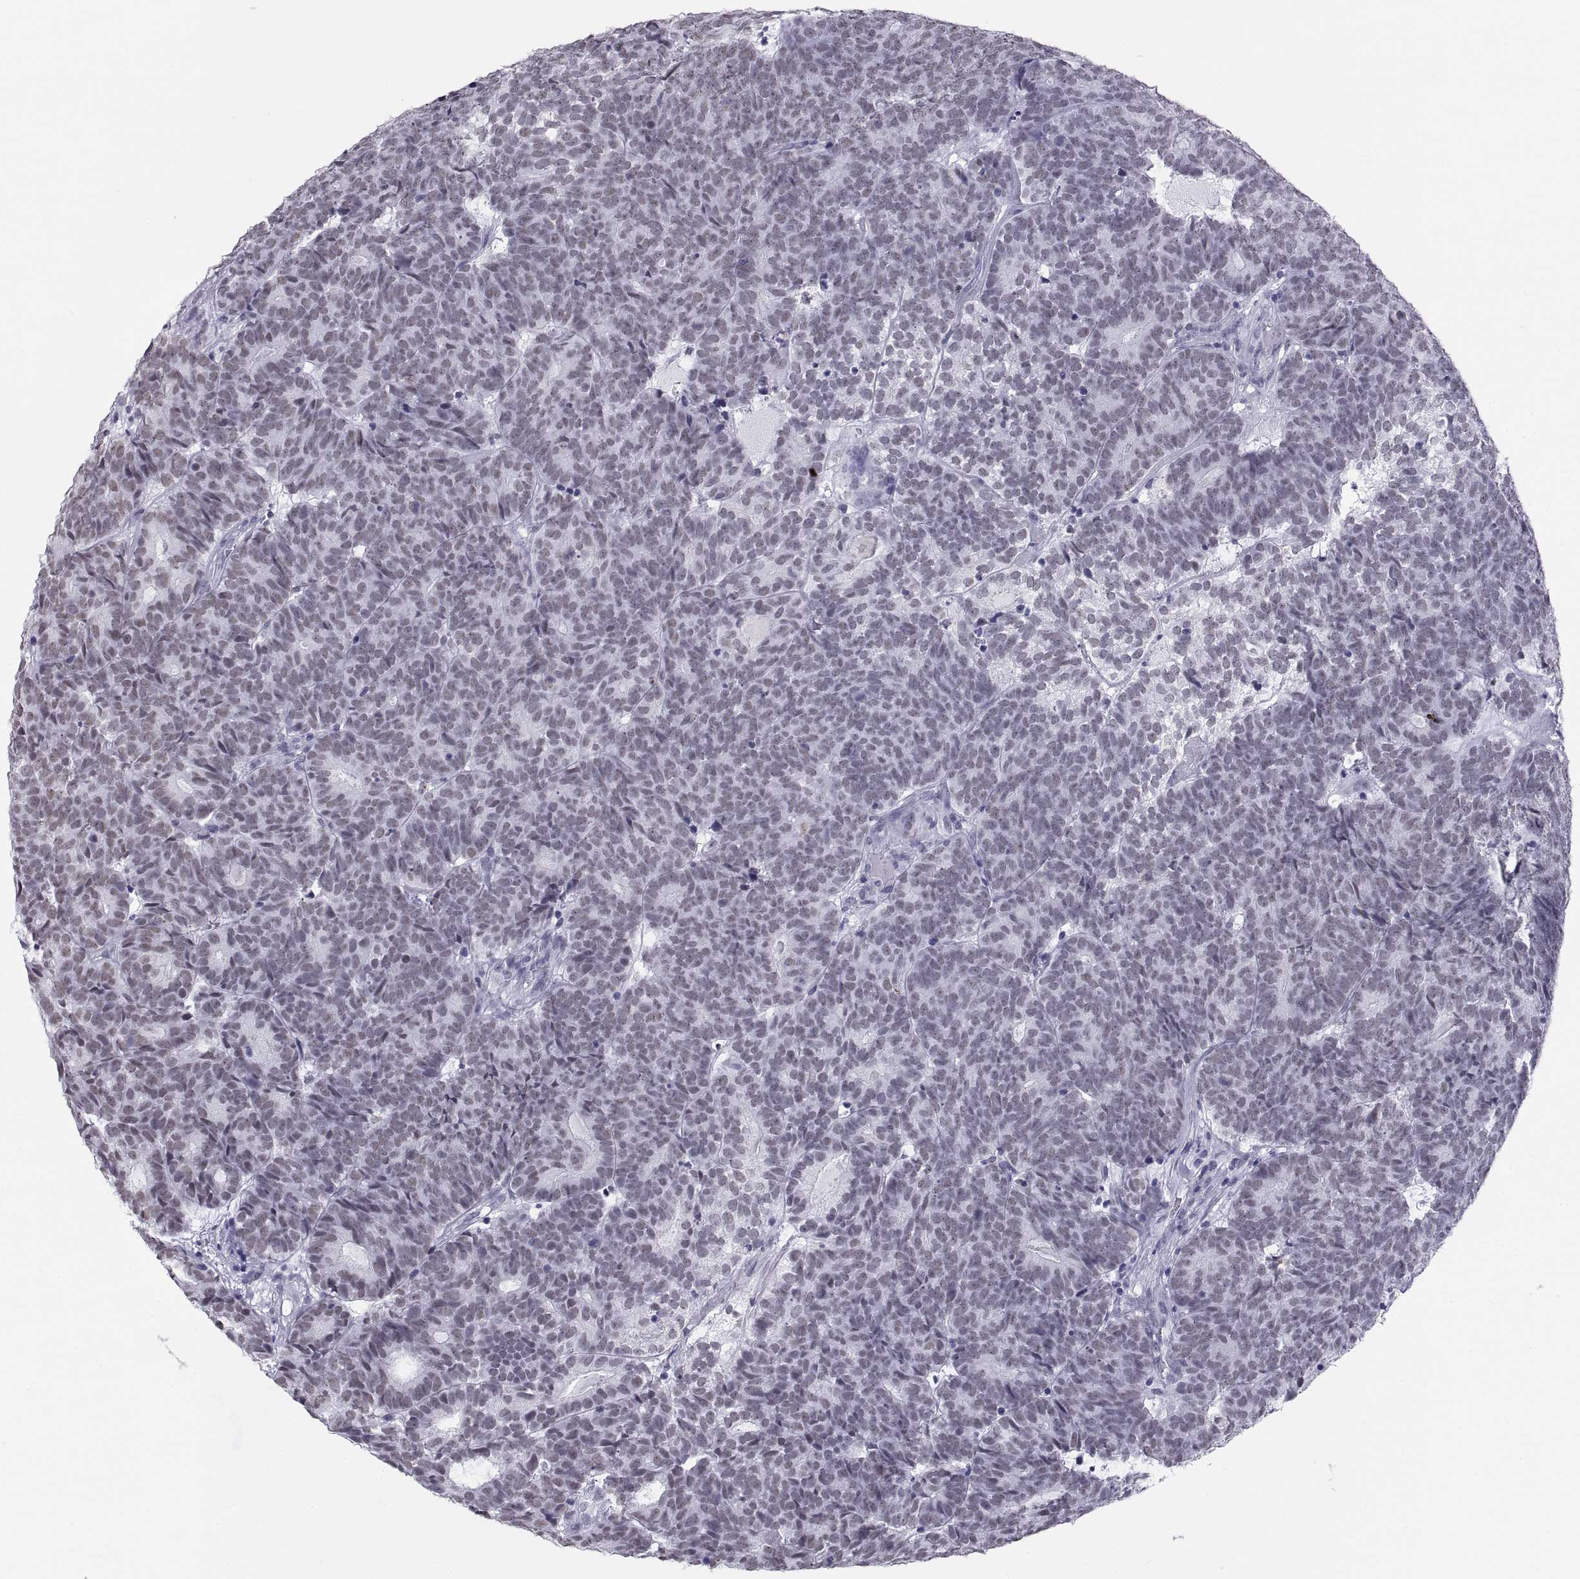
{"staining": {"intensity": "negative", "quantity": "none", "location": "none"}, "tissue": "head and neck cancer", "cell_type": "Tumor cells", "image_type": "cancer", "snomed": [{"axis": "morphology", "description": "Adenocarcinoma, NOS"}, {"axis": "topography", "description": "Head-Neck"}], "caption": "The image exhibits no significant expression in tumor cells of head and neck adenocarcinoma.", "gene": "NEUROD6", "patient": {"sex": "female", "age": 81}}